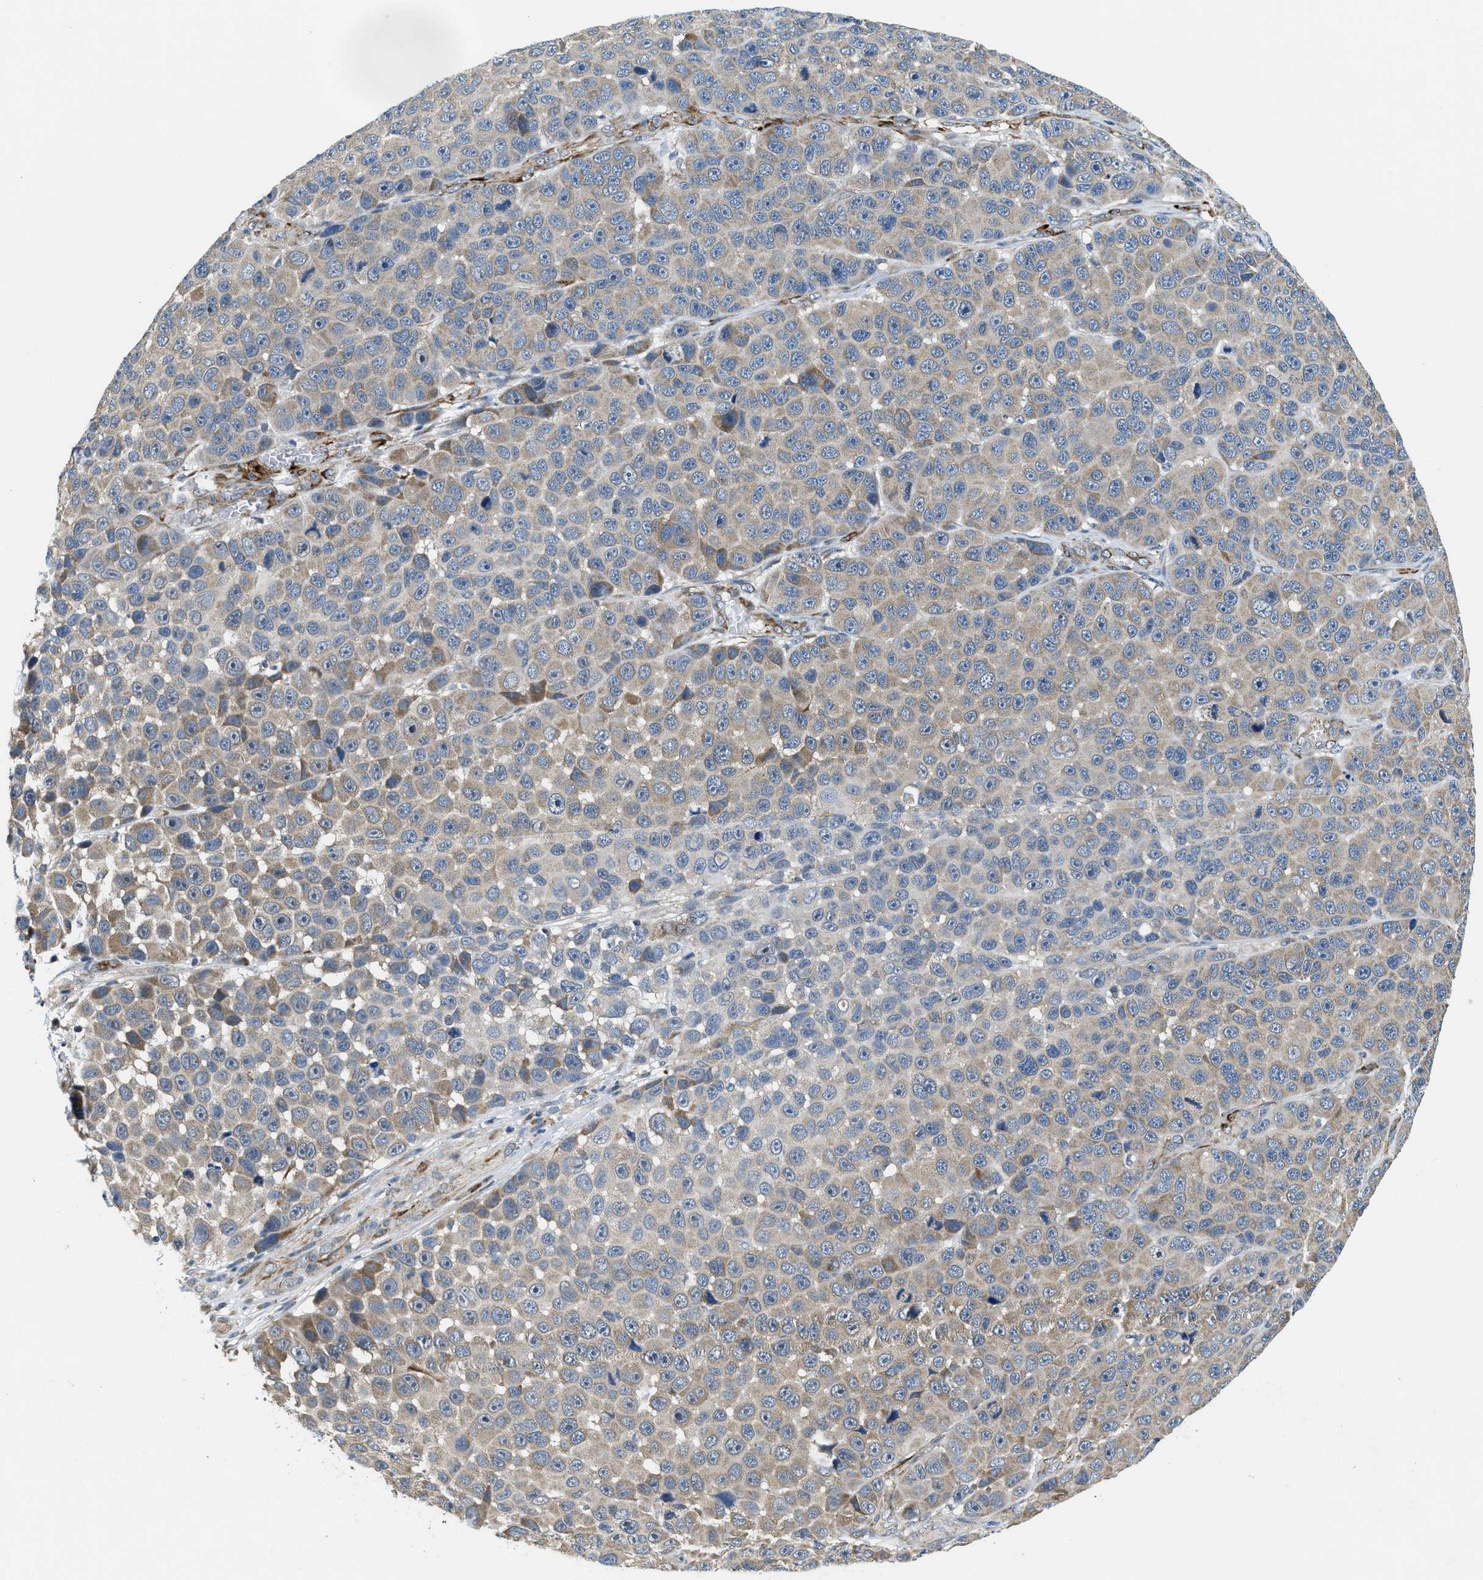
{"staining": {"intensity": "weak", "quantity": ">75%", "location": "cytoplasmic/membranous"}, "tissue": "melanoma", "cell_type": "Tumor cells", "image_type": "cancer", "snomed": [{"axis": "morphology", "description": "Malignant melanoma, NOS"}, {"axis": "topography", "description": "Skin"}], "caption": "IHC staining of malignant melanoma, which exhibits low levels of weak cytoplasmic/membranous expression in approximately >75% of tumor cells indicating weak cytoplasmic/membranous protein staining. The staining was performed using DAB (3,3'-diaminobenzidine) (brown) for protein detection and nuclei were counterstained in hematoxylin (blue).", "gene": "ZNF599", "patient": {"sex": "male", "age": 53}}